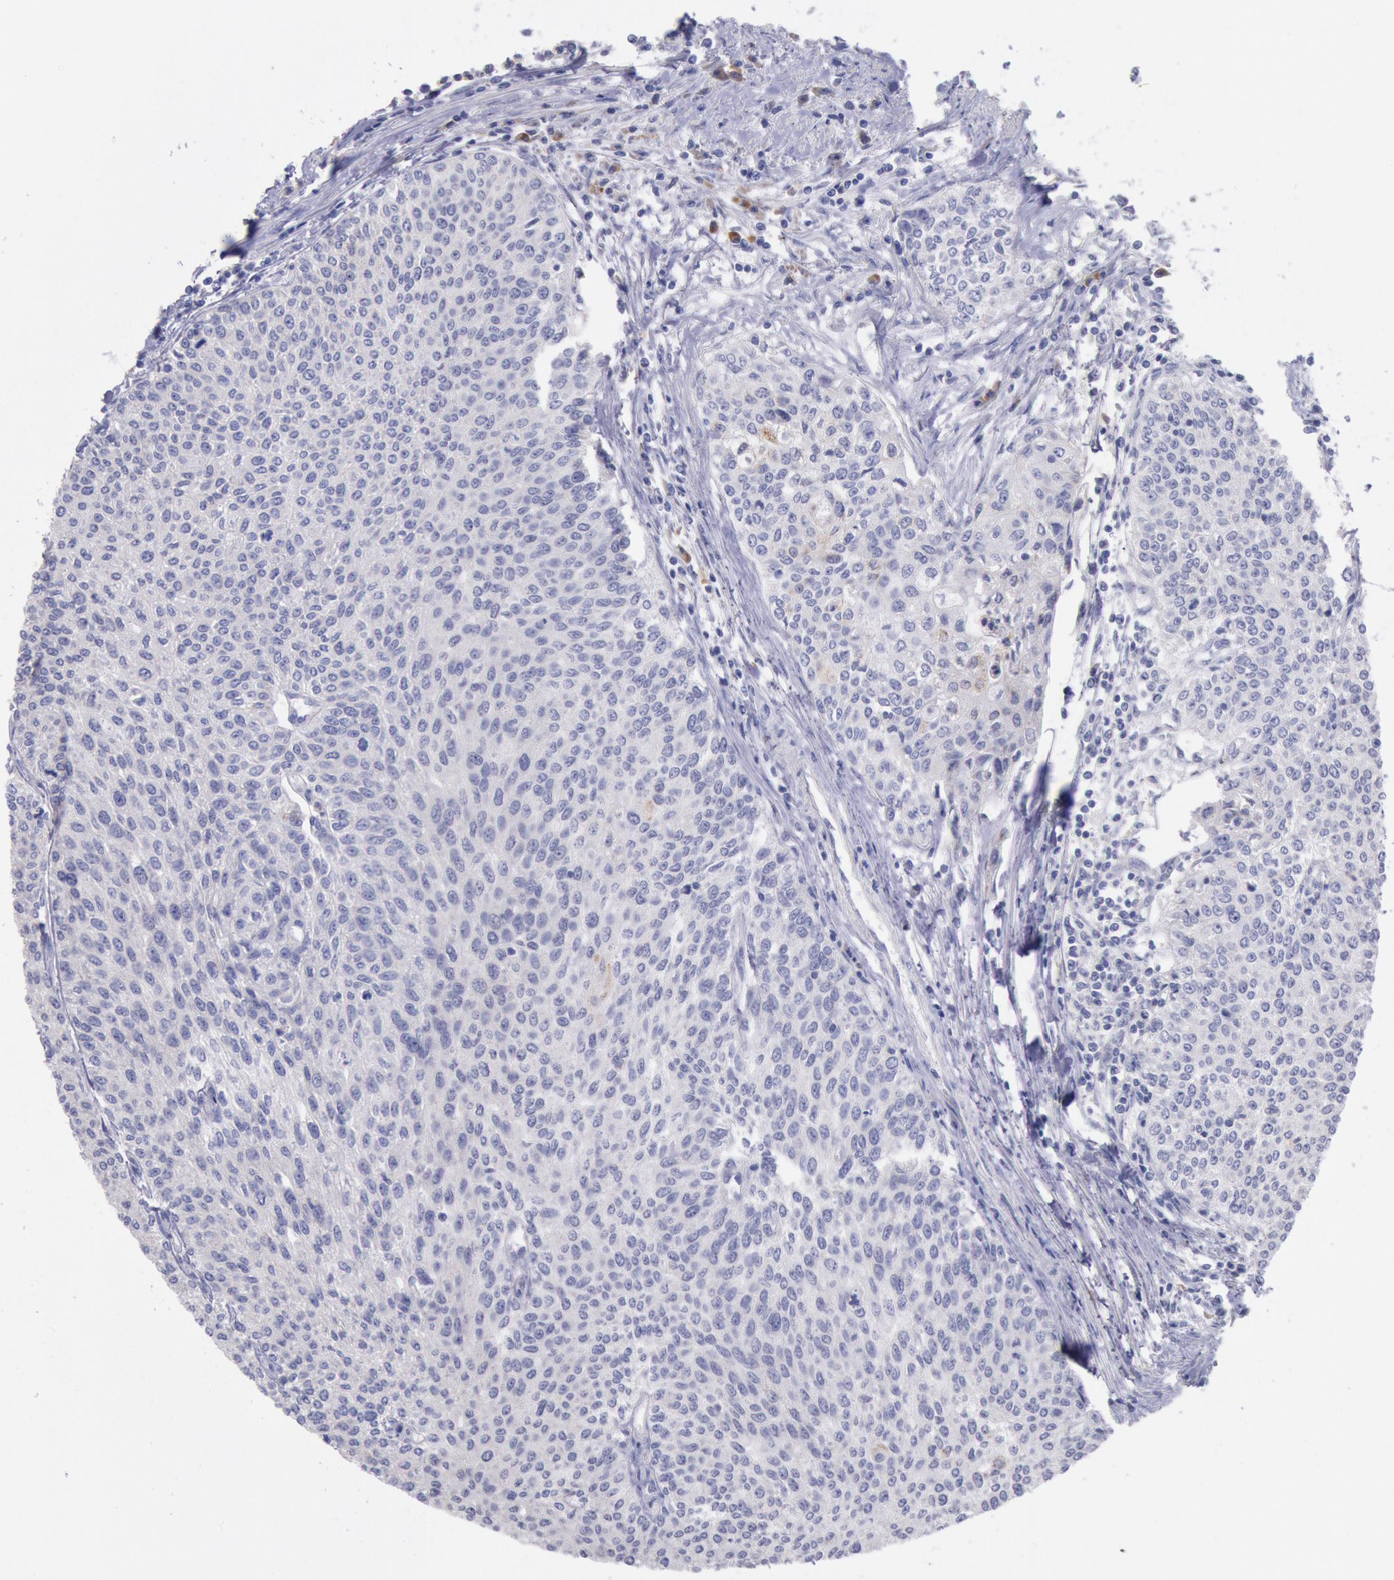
{"staining": {"intensity": "negative", "quantity": "none", "location": "none"}, "tissue": "urothelial cancer", "cell_type": "Tumor cells", "image_type": "cancer", "snomed": [{"axis": "morphology", "description": "Urothelial carcinoma, Low grade"}, {"axis": "topography", "description": "Urinary bladder"}], "caption": "The IHC micrograph has no significant expression in tumor cells of urothelial cancer tissue.", "gene": "GAL3ST1", "patient": {"sex": "female", "age": 73}}